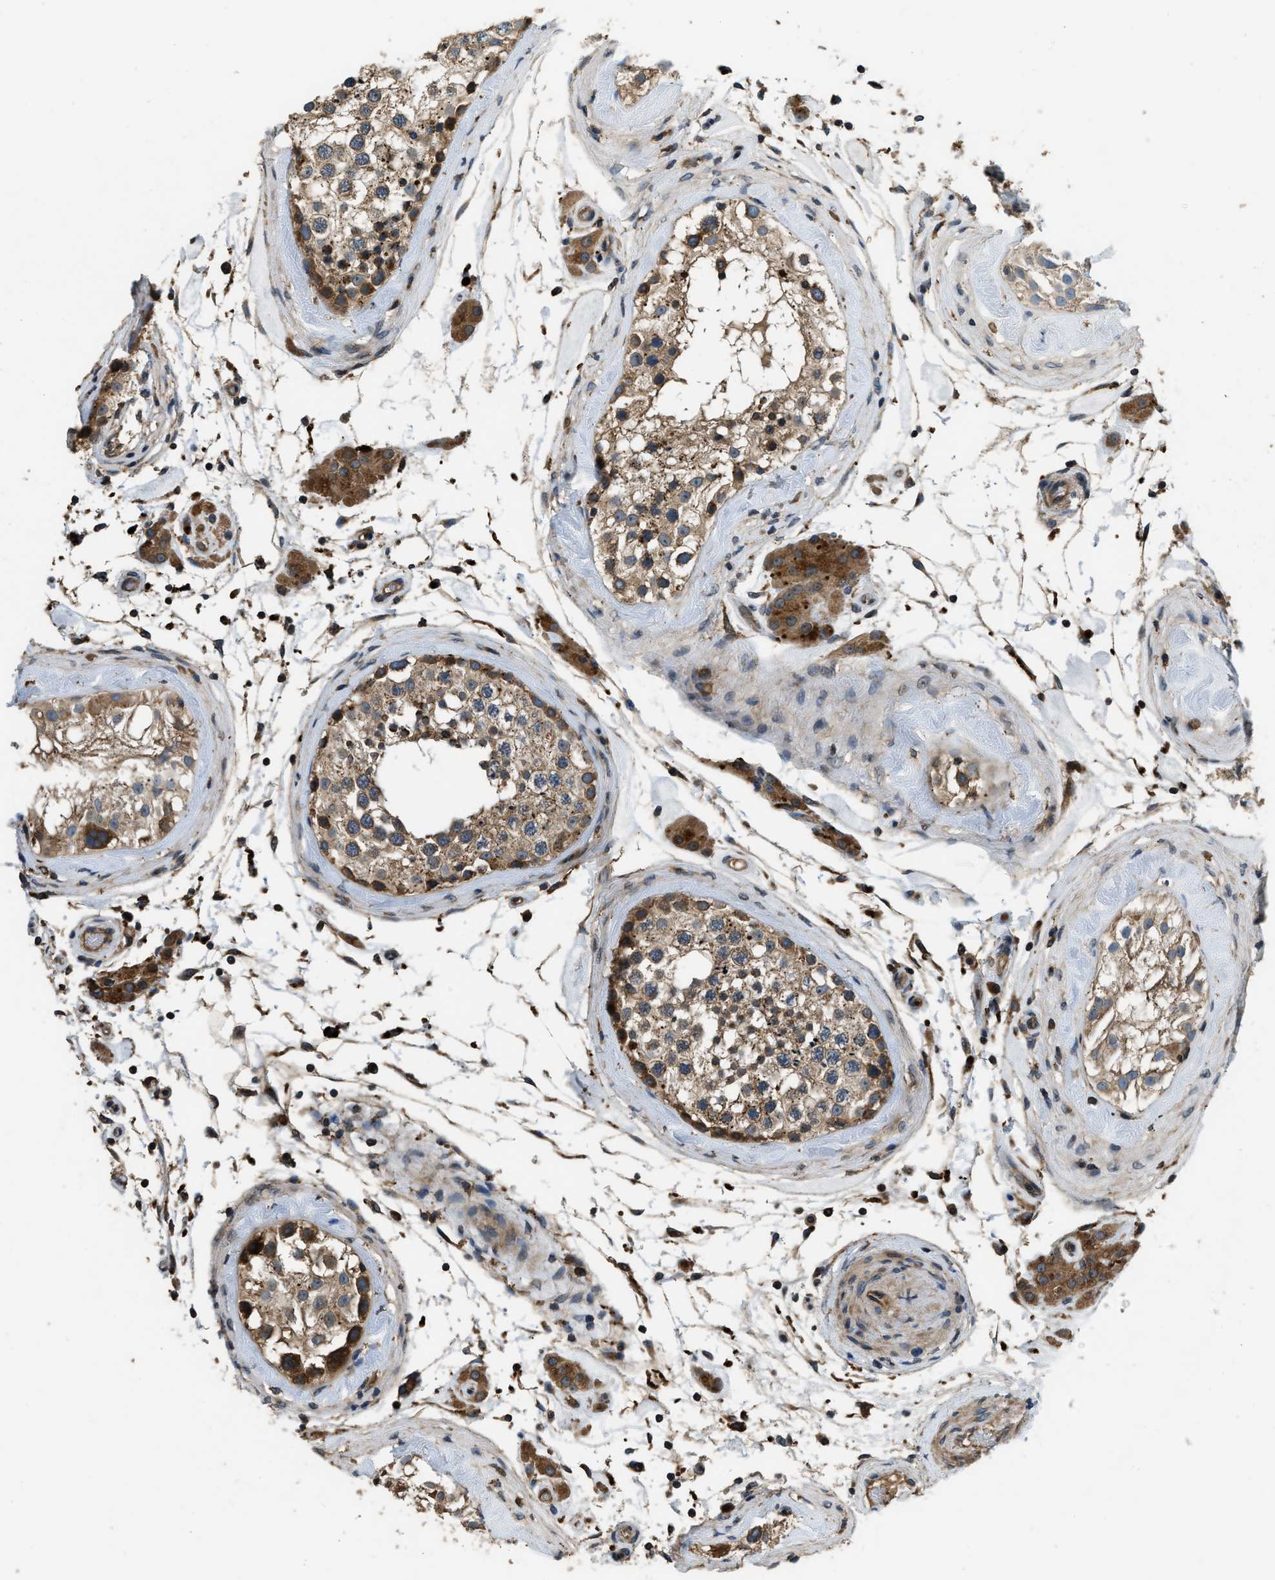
{"staining": {"intensity": "moderate", "quantity": ">75%", "location": "cytoplasmic/membranous"}, "tissue": "testis", "cell_type": "Cells in seminiferous ducts", "image_type": "normal", "snomed": [{"axis": "morphology", "description": "Normal tissue, NOS"}, {"axis": "topography", "description": "Testis"}], "caption": "Immunohistochemical staining of benign testis reveals moderate cytoplasmic/membranous protein staining in about >75% of cells in seminiferous ducts. The protein is shown in brown color, while the nuclei are stained blue.", "gene": "GGH", "patient": {"sex": "male", "age": 46}}